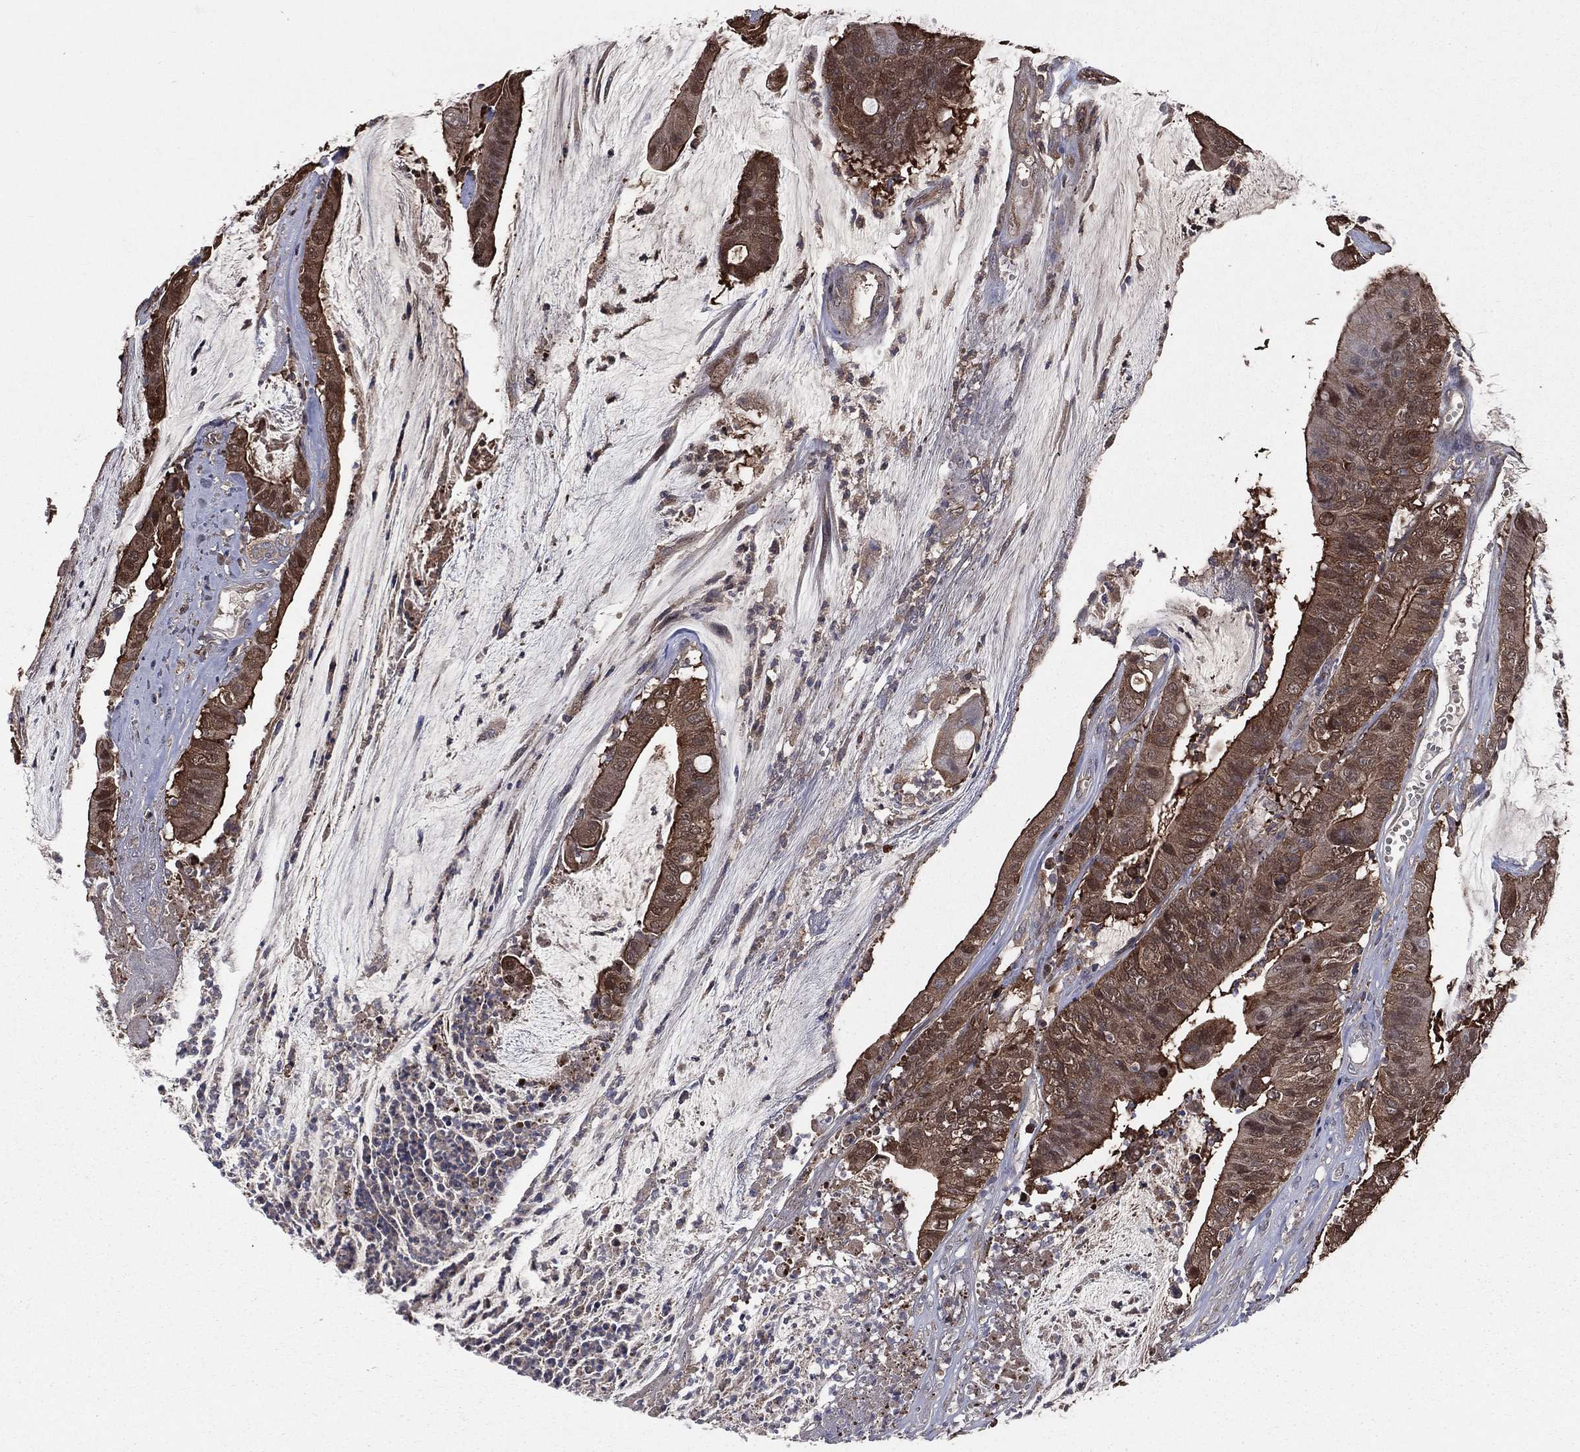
{"staining": {"intensity": "moderate", "quantity": ">75%", "location": "cytoplasmic/membranous,nuclear"}, "tissue": "colorectal cancer", "cell_type": "Tumor cells", "image_type": "cancer", "snomed": [{"axis": "morphology", "description": "Adenocarcinoma, NOS"}, {"axis": "topography", "description": "Colon"}], "caption": "IHC of adenocarcinoma (colorectal) exhibits medium levels of moderate cytoplasmic/membranous and nuclear positivity in about >75% of tumor cells.", "gene": "TBC1D2", "patient": {"sex": "female", "age": 69}}